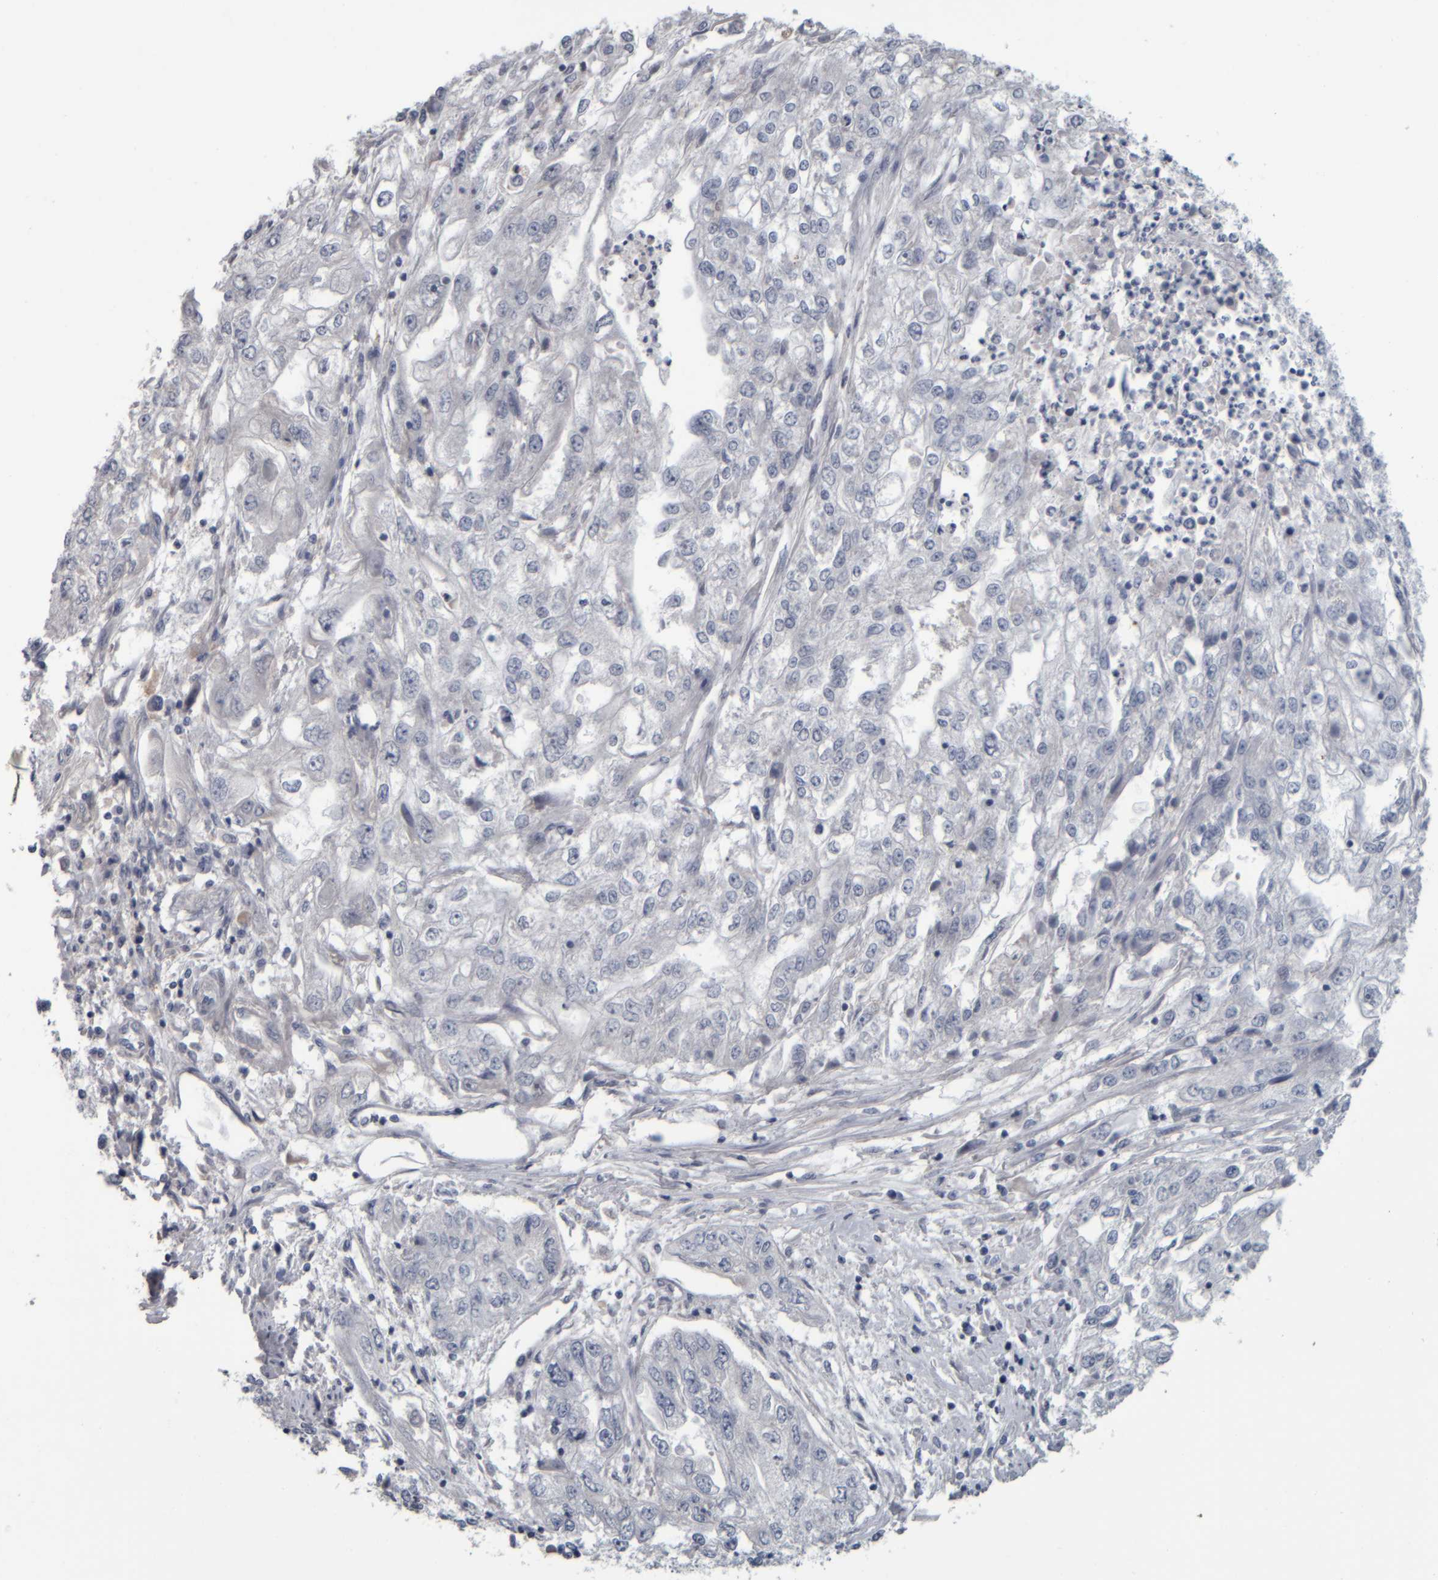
{"staining": {"intensity": "negative", "quantity": "none", "location": "none"}, "tissue": "endometrial cancer", "cell_type": "Tumor cells", "image_type": "cancer", "snomed": [{"axis": "morphology", "description": "Adenocarcinoma, NOS"}, {"axis": "topography", "description": "Endometrium"}], "caption": "This is an immunohistochemistry (IHC) histopathology image of endometrial adenocarcinoma. There is no expression in tumor cells.", "gene": "CAVIN4", "patient": {"sex": "female", "age": 49}}